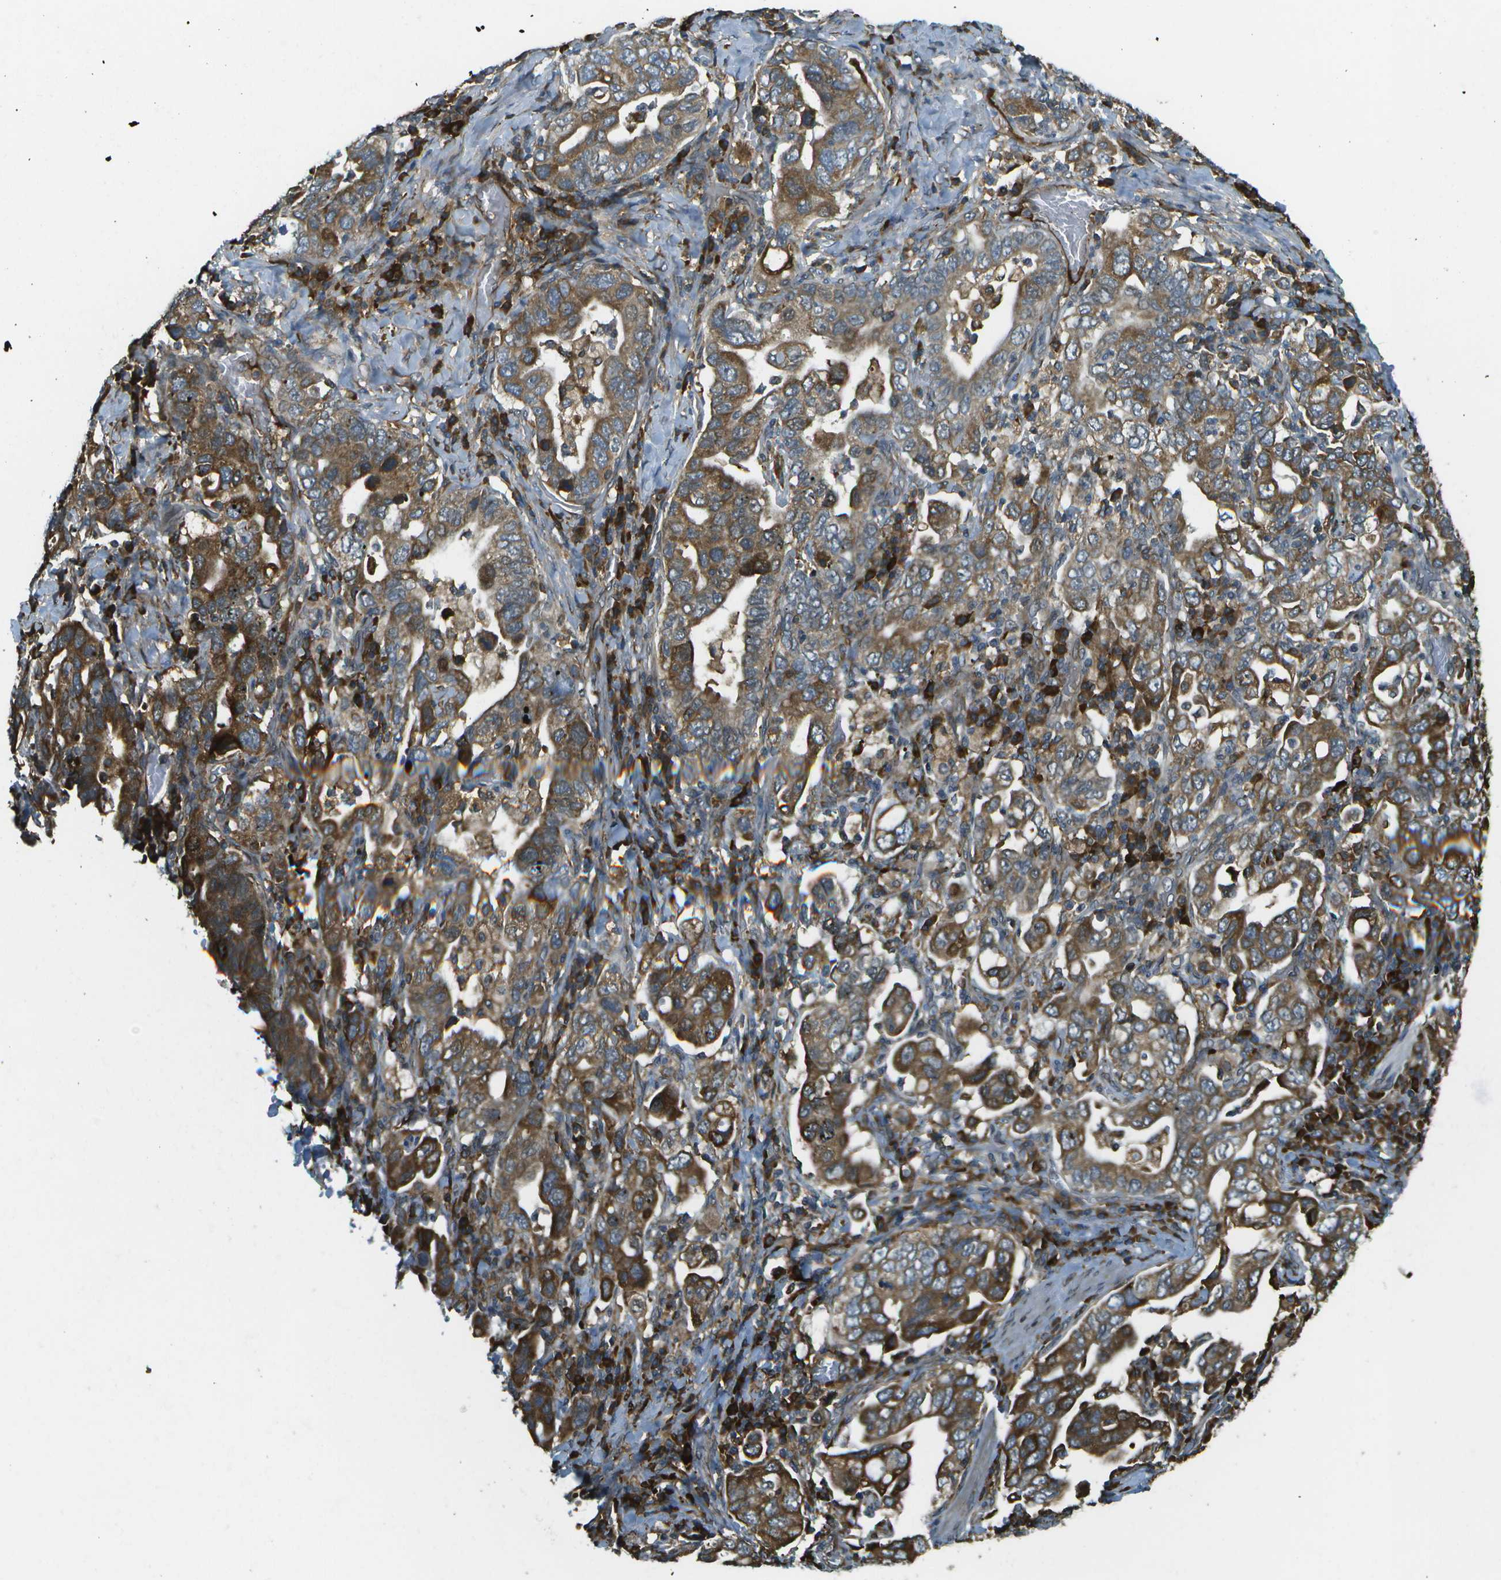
{"staining": {"intensity": "strong", "quantity": ">75%", "location": "cytoplasmic/membranous"}, "tissue": "stomach cancer", "cell_type": "Tumor cells", "image_type": "cancer", "snomed": [{"axis": "morphology", "description": "Adenocarcinoma, NOS"}, {"axis": "topography", "description": "Stomach, upper"}], "caption": "A high amount of strong cytoplasmic/membranous staining is appreciated in about >75% of tumor cells in stomach cancer (adenocarcinoma) tissue. (IHC, brightfield microscopy, high magnification).", "gene": "USP30", "patient": {"sex": "male", "age": 62}}